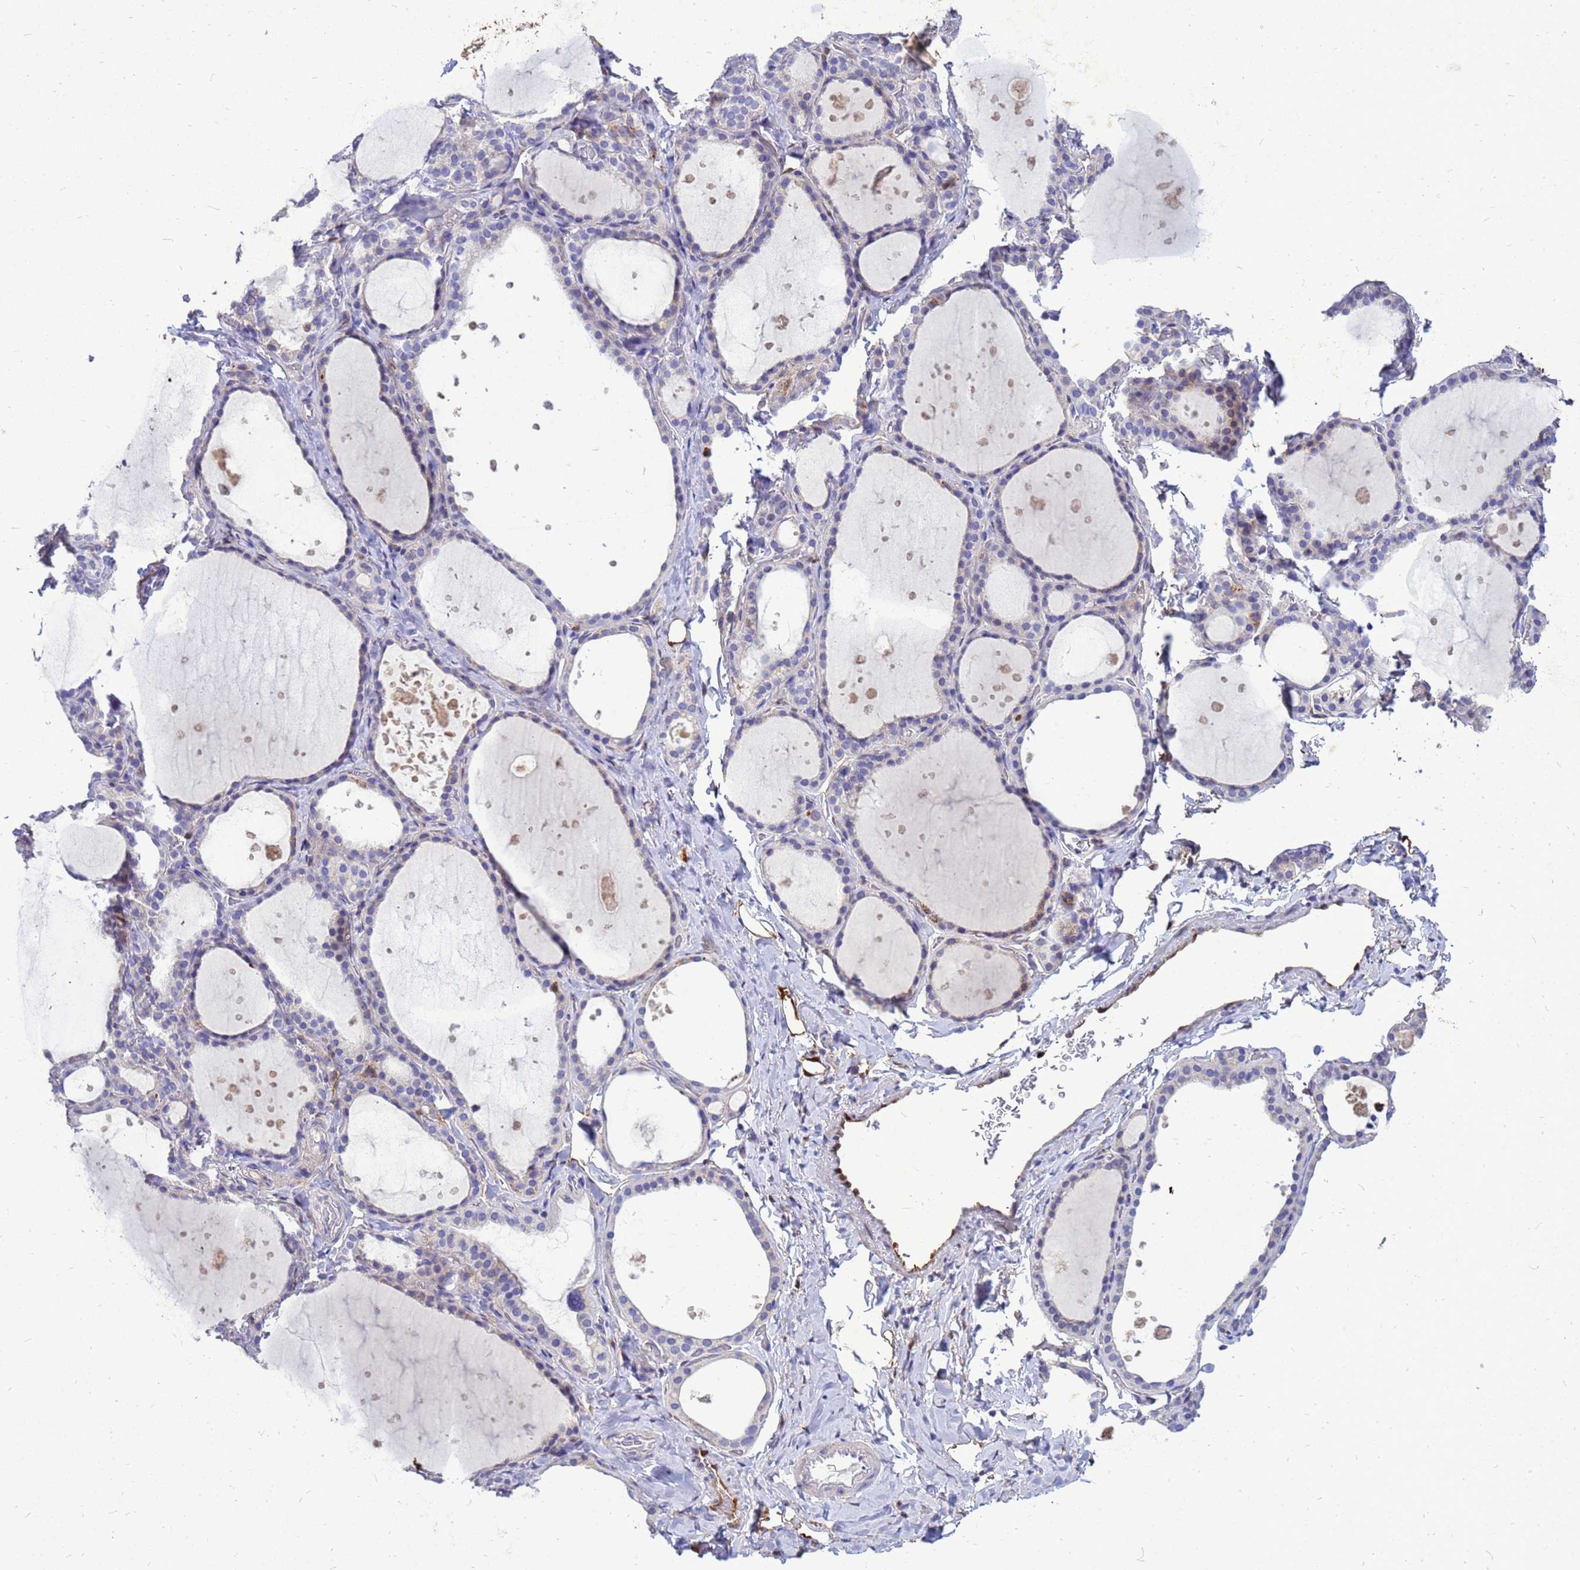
{"staining": {"intensity": "negative", "quantity": "none", "location": "none"}, "tissue": "thyroid gland", "cell_type": "Glandular cells", "image_type": "normal", "snomed": [{"axis": "morphology", "description": "Normal tissue, NOS"}, {"axis": "topography", "description": "Thyroid gland"}], "caption": "There is no significant positivity in glandular cells of thyroid gland. (Stains: DAB (3,3'-diaminobenzidine) immunohistochemistry with hematoxylin counter stain, Microscopy: brightfield microscopy at high magnification).", "gene": "AKR1C1", "patient": {"sex": "female", "age": 44}}